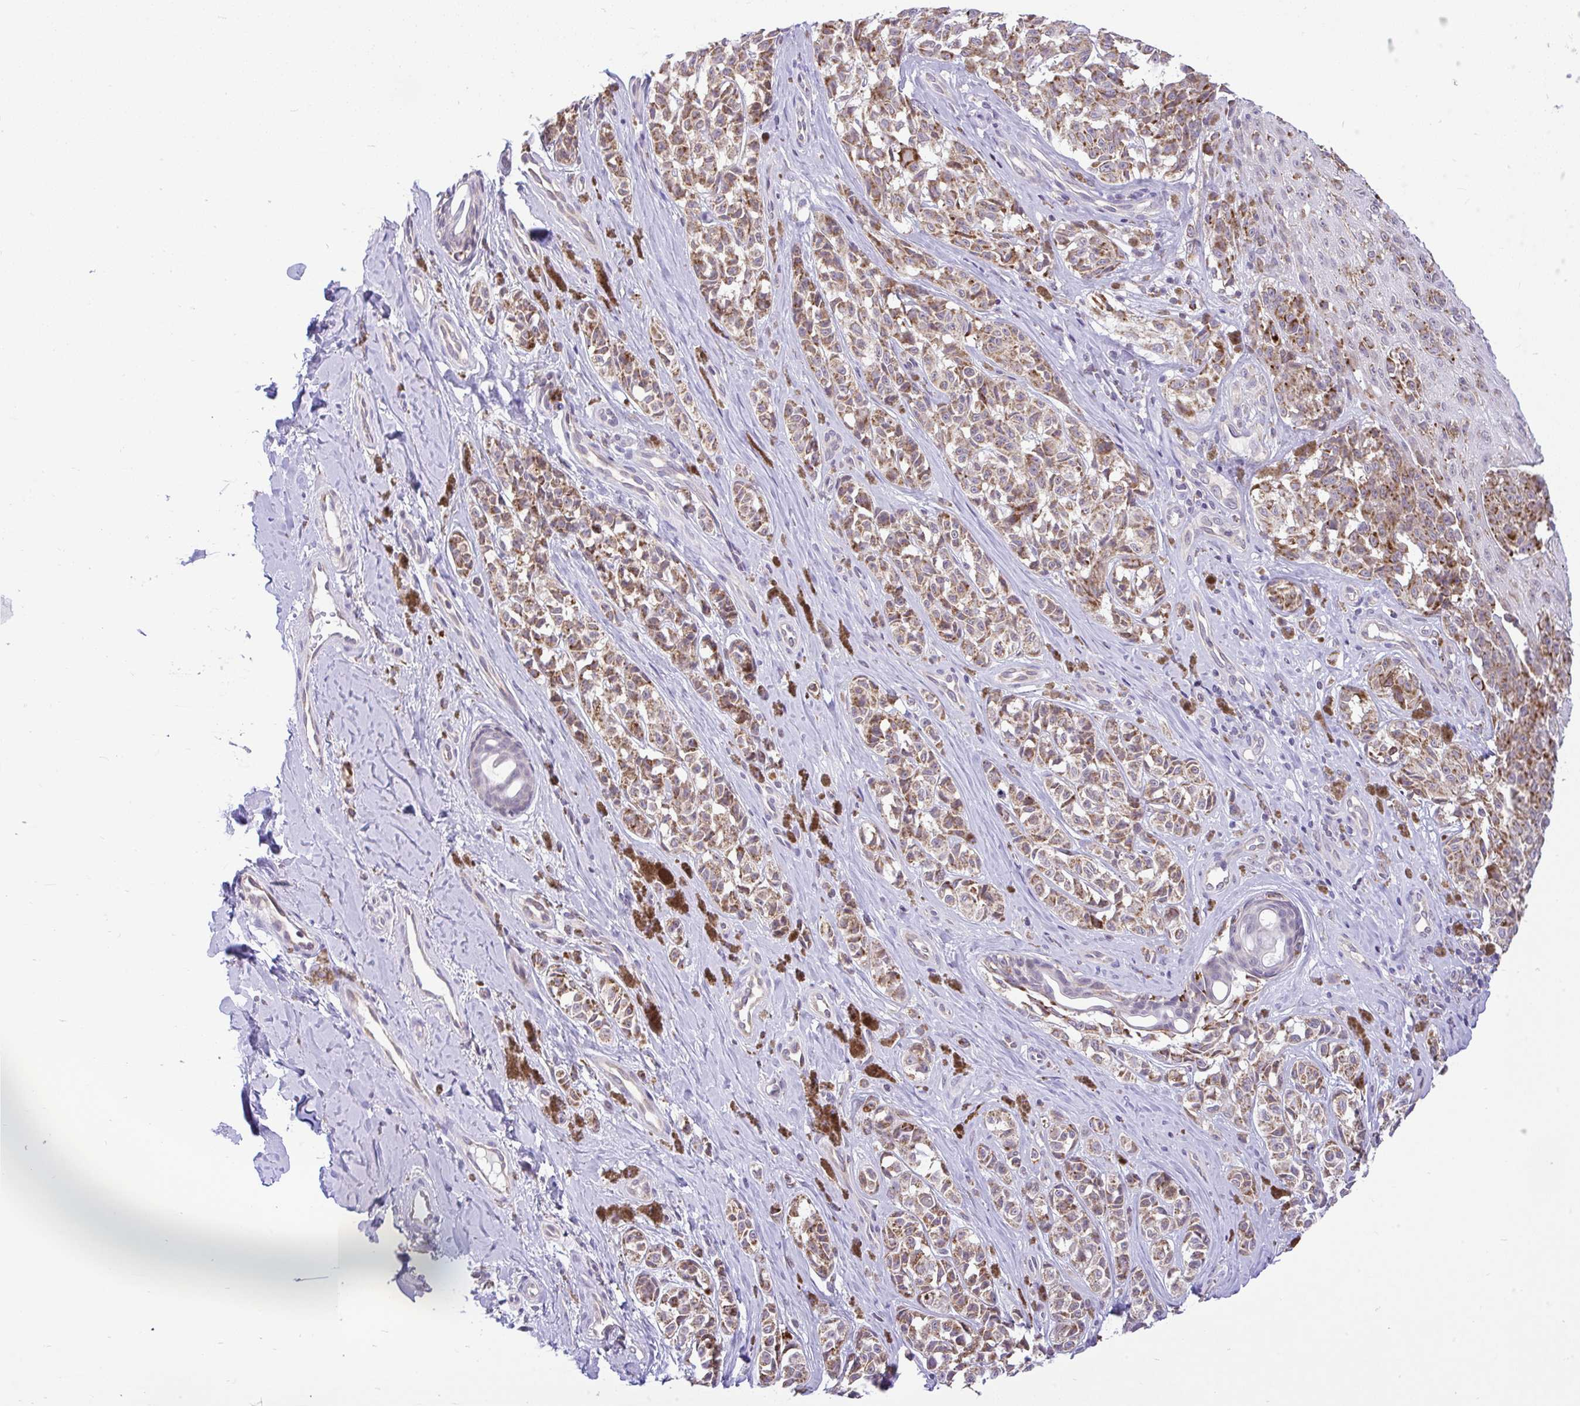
{"staining": {"intensity": "moderate", "quantity": ">75%", "location": "cytoplasmic/membranous"}, "tissue": "melanoma", "cell_type": "Tumor cells", "image_type": "cancer", "snomed": [{"axis": "morphology", "description": "Malignant melanoma, NOS"}, {"axis": "topography", "description": "Skin"}], "caption": "Human malignant melanoma stained for a protein (brown) demonstrates moderate cytoplasmic/membranous positive positivity in about >75% of tumor cells.", "gene": "PYCR2", "patient": {"sex": "female", "age": 65}}